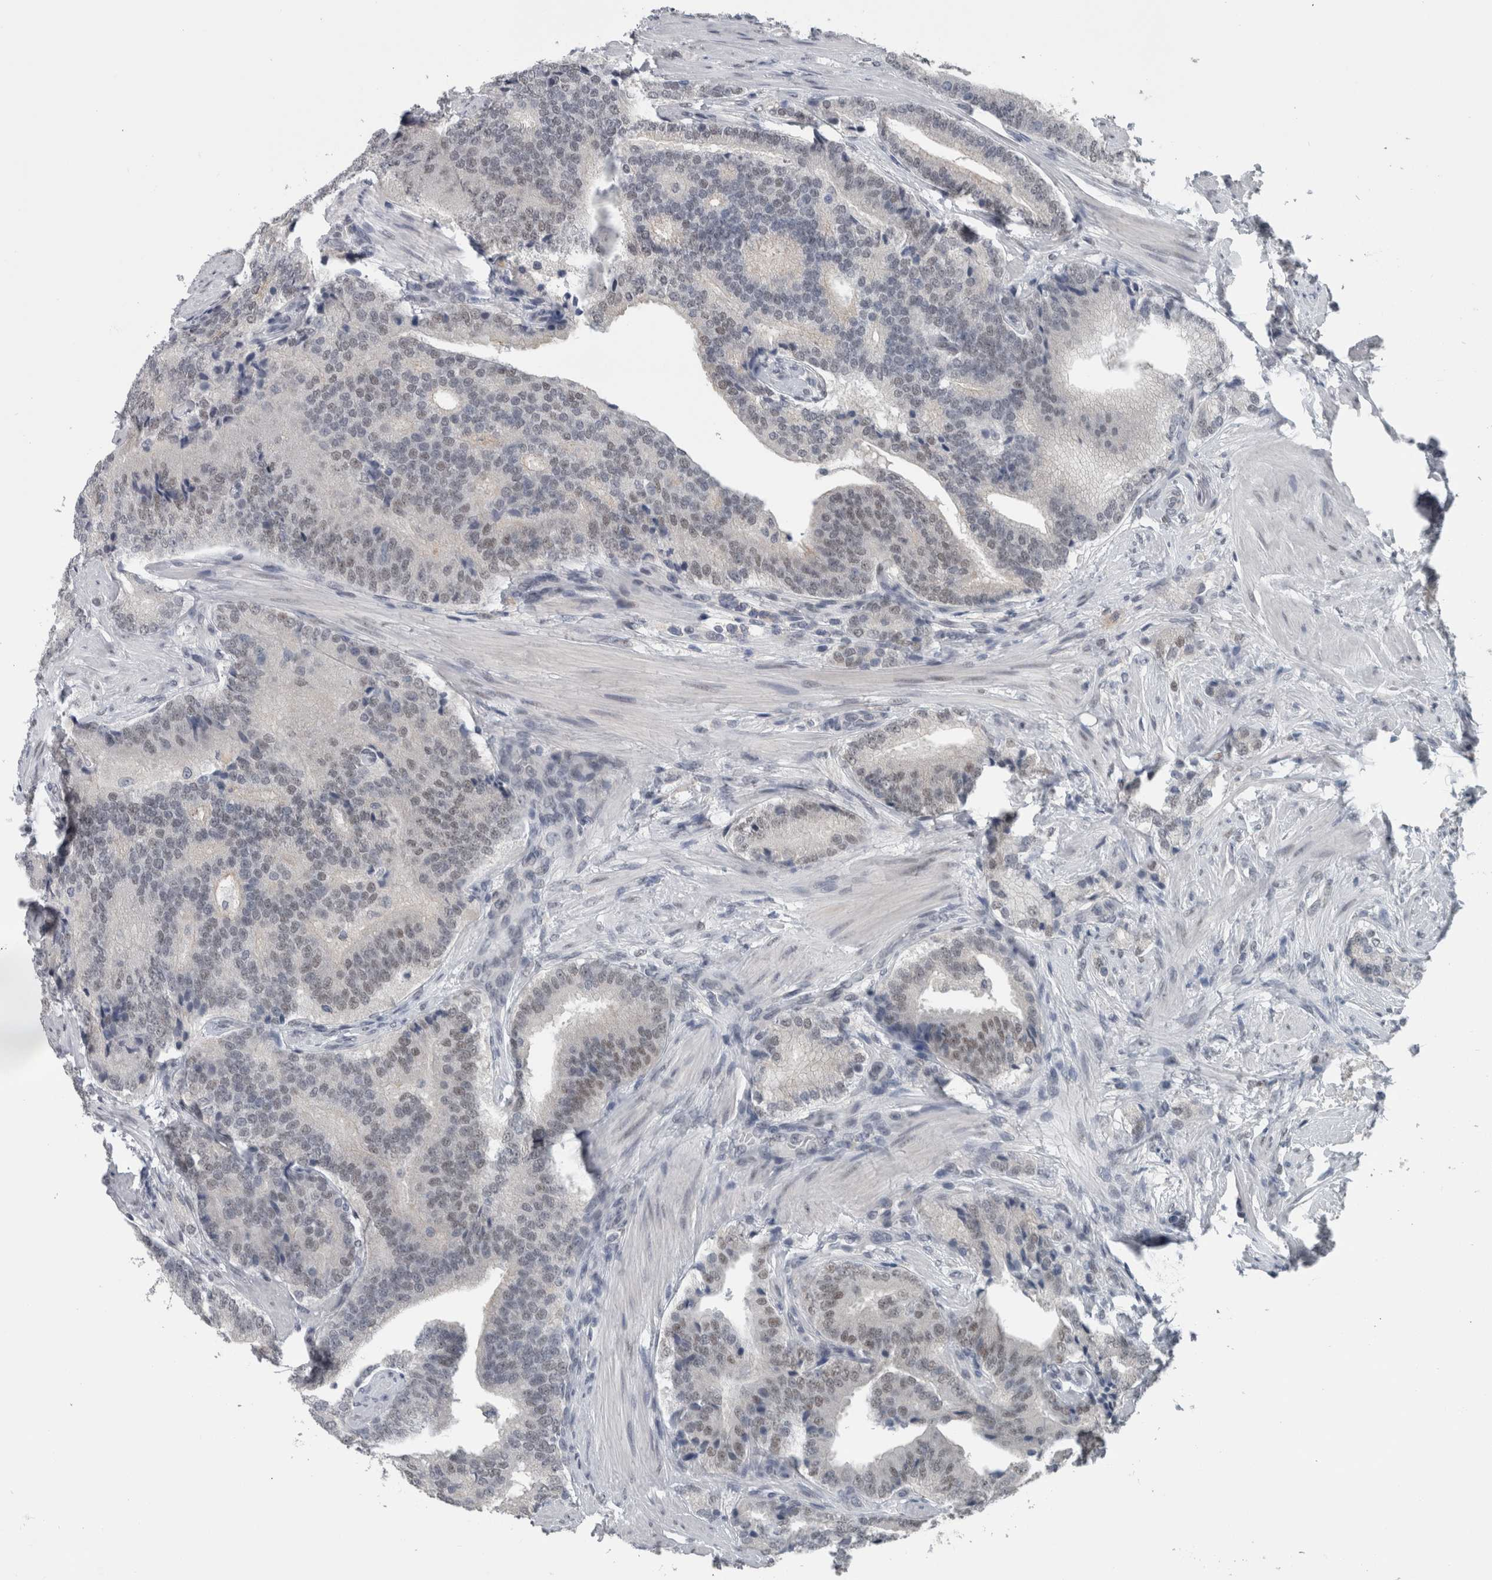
{"staining": {"intensity": "weak", "quantity": "<25%", "location": "nuclear"}, "tissue": "prostate cancer", "cell_type": "Tumor cells", "image_type": "cancer", "snomed": [{"axis": "morphology", "description": "Adenocarcinoma, High grade"}, {"axis": "topography", "description": "Prostate"}], "caption": "A micrograph of human prostate cancer (high-grade adenocarcinoma) is negative for staining in tumor cells.", "gene": "ZBTB21", "patient": {"sex": "male", "age": 55}}